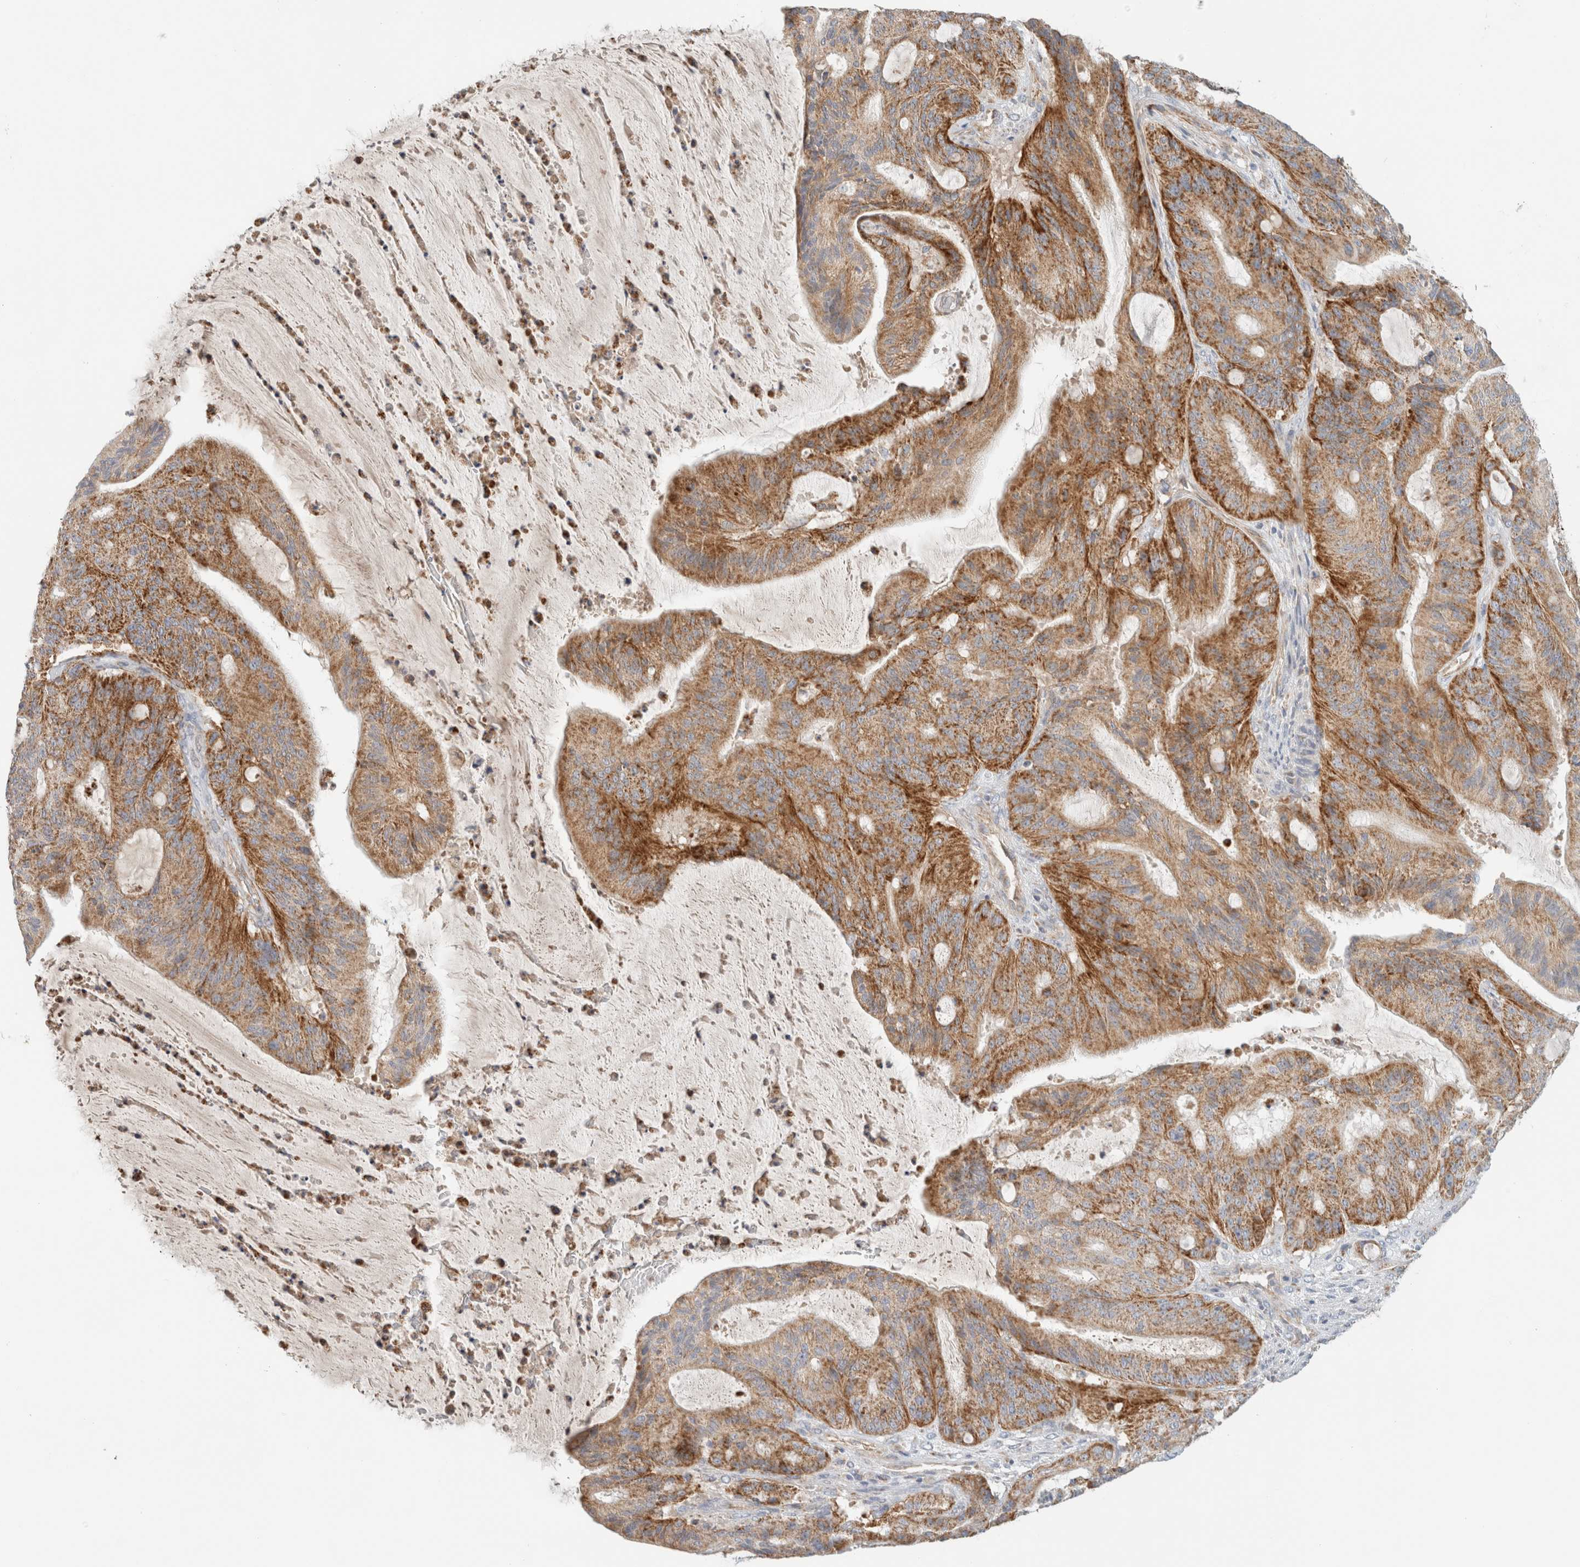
{"staining": {"intensity": "strong", "quantity": ">75%", "location": "cytoplasmic/membranous"}, "tissue": "liver cancer", "cell_type": "Tumor cells", "image_type": "cancer", "snomed": [{"axis": "morphology", "description": "Normal tissue, NOS"}, {"axis": "morphology", "description": "Cholangiocarcinoma"}, {"axis": "topography", "description": "Liver"}, {"axis": "topography", "description": "Peripheral nerve tissue"}], "caption": "Protein staining of liver cancer (cholangiocarcinoma) tissue reveals strong cytoplasmic/membranous staining in about >75% of tumor cells.", "gene": "MRM3", "patient": {"sex": "female", "age": 73}}